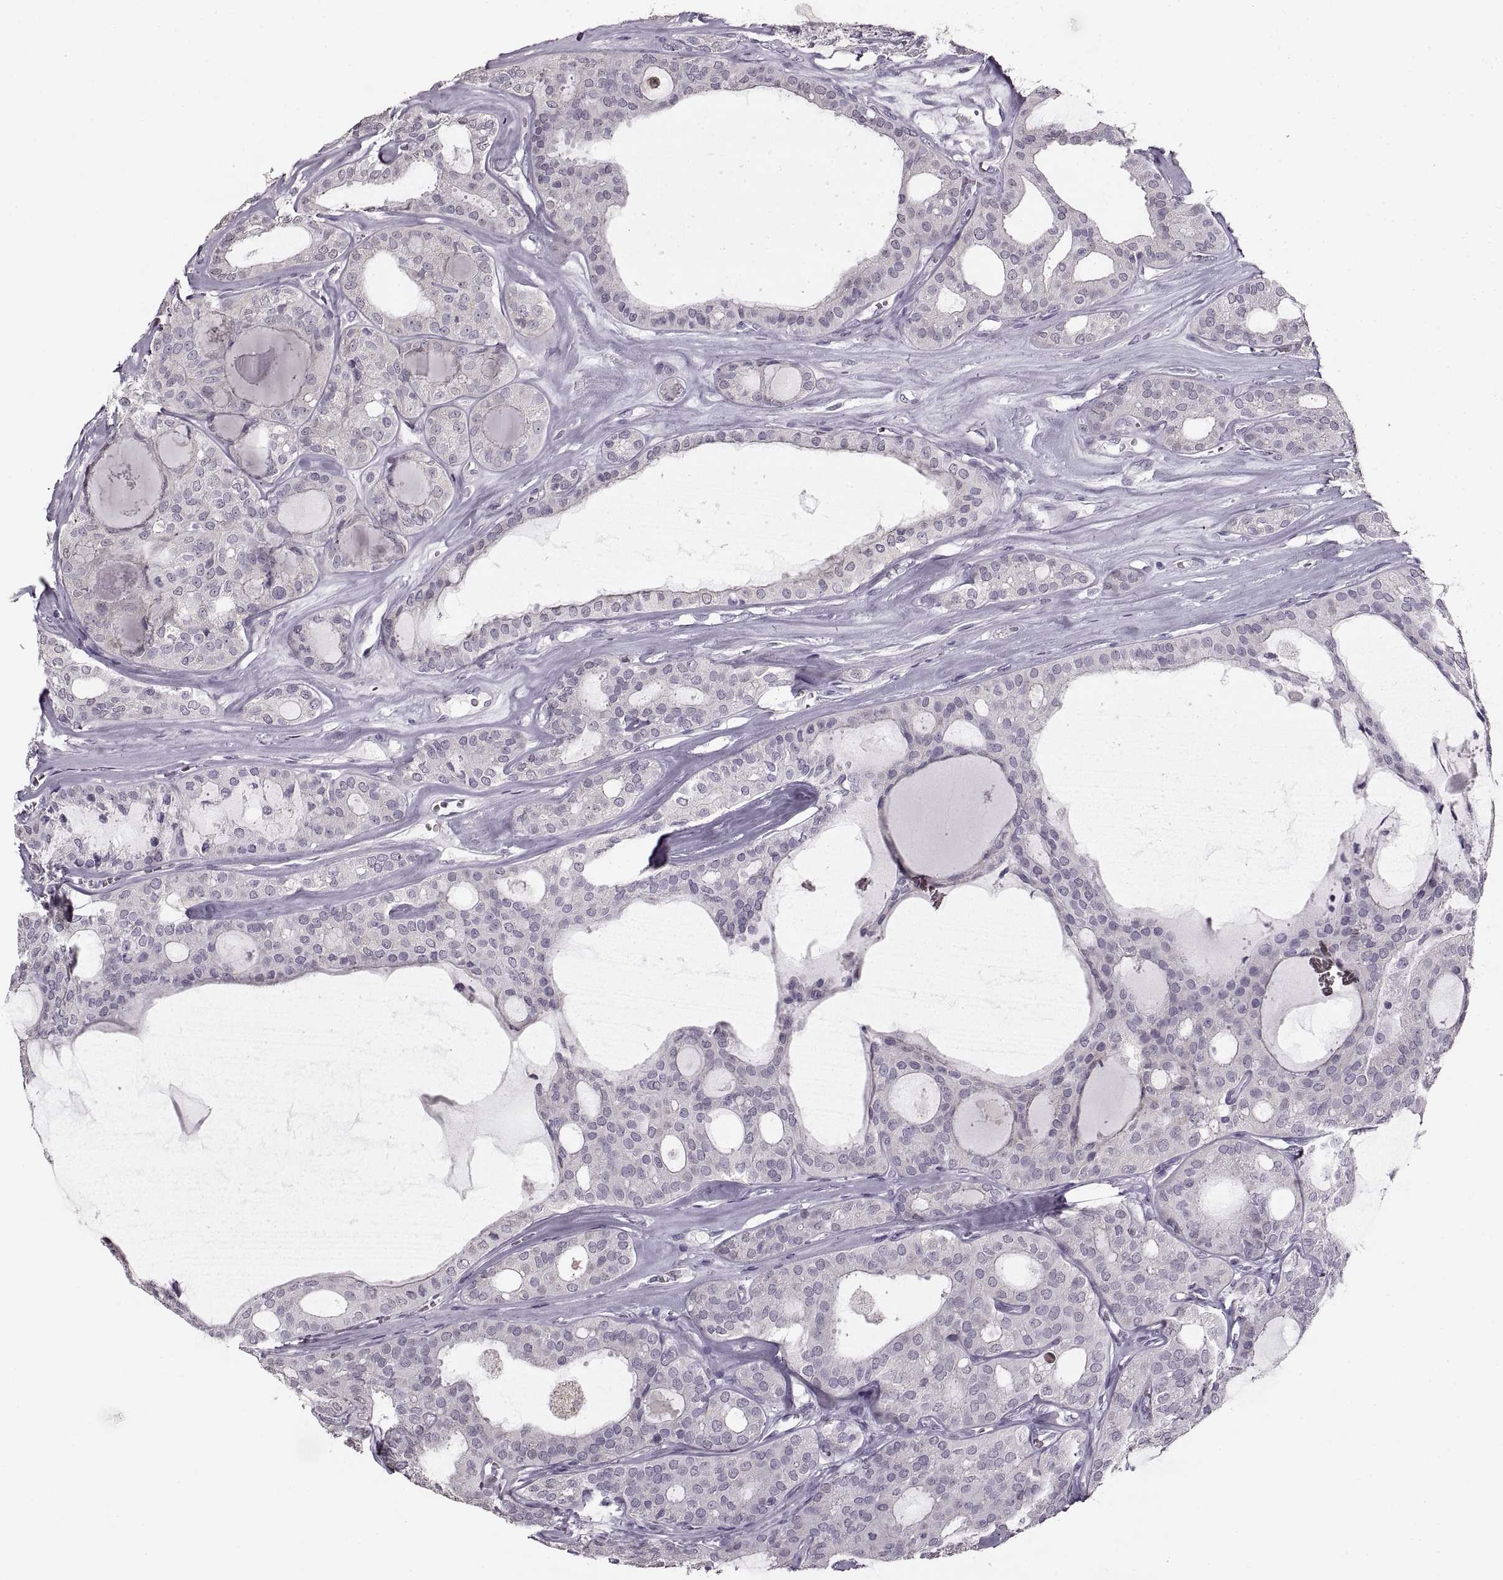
{"staining": {"intensity": "negative", "quantity": "none", "location": "none"}, "tissue": "thyroid cancer", "cell_type": "Tumor cells", "image_type": "cancer", "snomed": [{"axis": "morphology", "description": "Follicular adenoma carcinoma, NOS"}, {"axis": "topography", "description": "Thyroid gland"}], "caption": "Tumor cells are negative for protein expression in human follicular adenoma carcinoma (thyroid).", "gene": "CNTN1", "patient": {"sex": "male", "age": 75}}